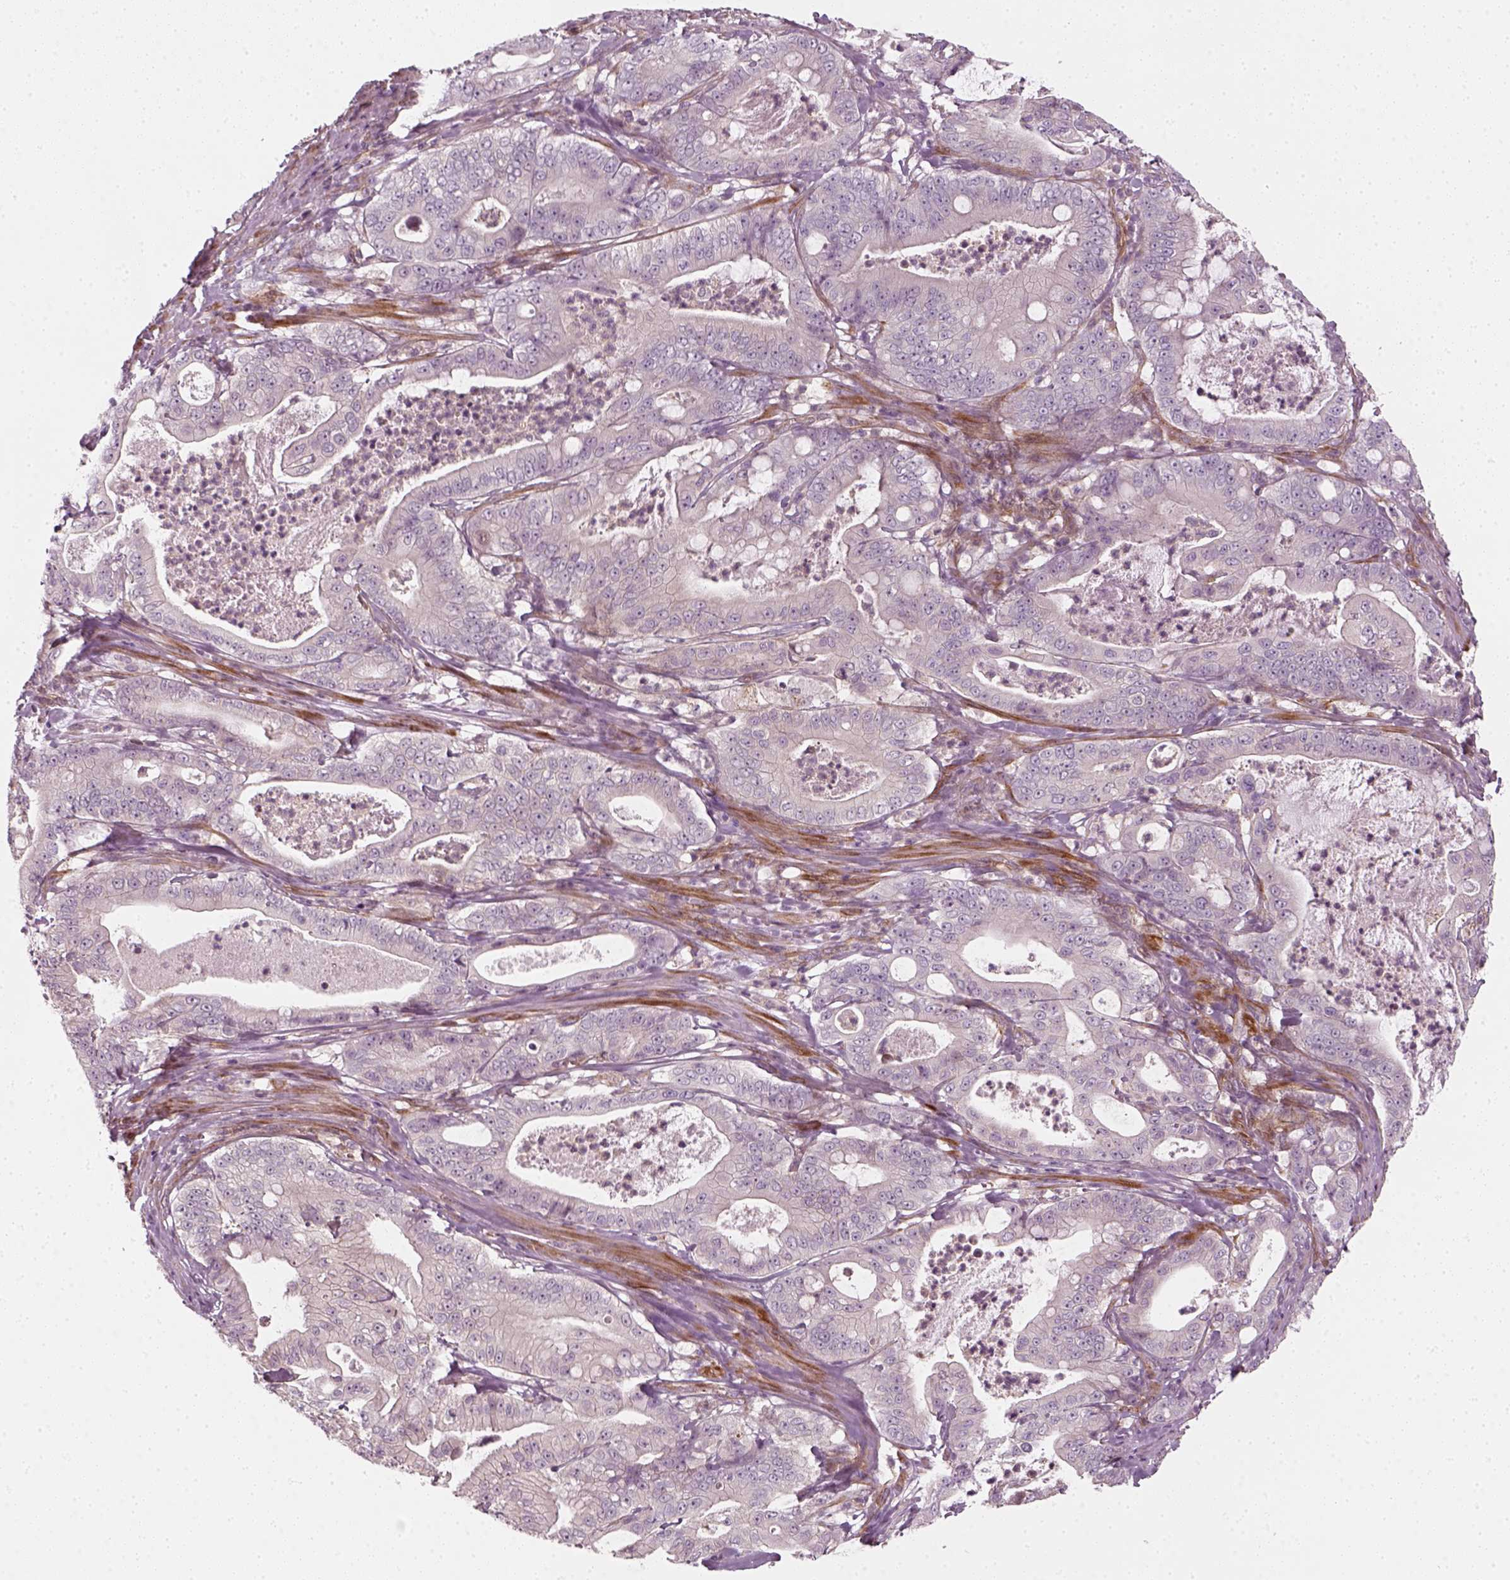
{"staining": {"intensity": "negative", "quantity": "none", "location": "none"}, "tissue": "pancreatic cancer", "cell_type": "Tumor cells", "image_type": "cancer", "snomed": [{"axis": "morphology", "description": "Adenocarcinoma, NOS"}, {"axis": "topography", "description": "Pancreas"}], "caption": "This is an immunohistochemistry (IHC) micrograph of pancreatic cancer (adenocarcinoma). There is no expression in tumor cells.", "gene": "DNASE1L1", "patient": {"sex": "male", "age": 71}}